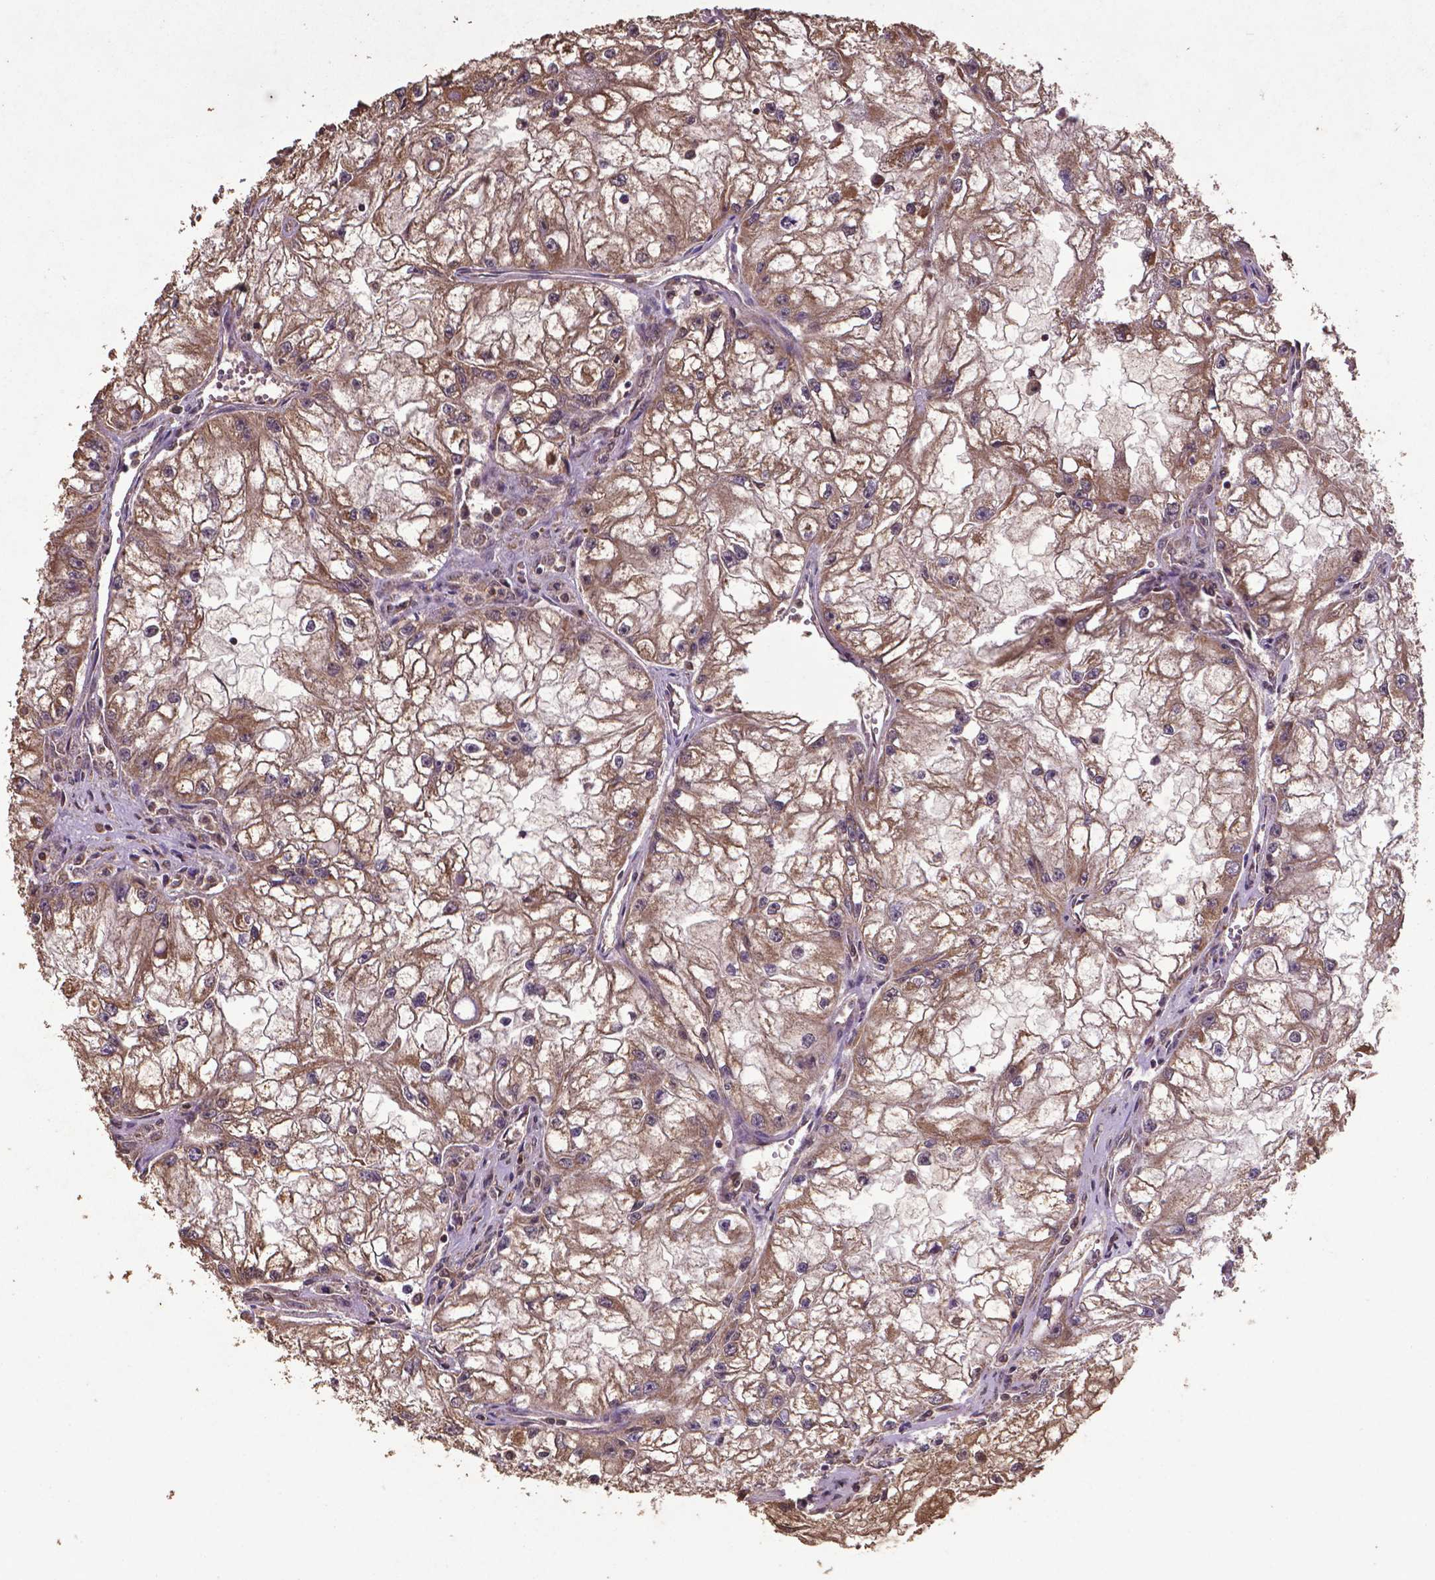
{"staining": {"intensity": "moderate", "quantity": ">75%", "location": "cytoplasmic/membranous,nuclear"}, "tissue": "renal cancer", "cell_type": "Tumor cells", "image_type": "cancer", "snomed": [{"axis": "morphology", "description": "Adenocarcinoma, NOS"}, {"axis": "topography", "description": "Kidney"}], "caption": "A medium amount of moderate cytoplasmic/membranous and nuclear staining is identified in approximately >75% of tumor cells in renal cancer tissue.", "gene": "DCAF1", "patient": {"sex": "male", "age": 59}}